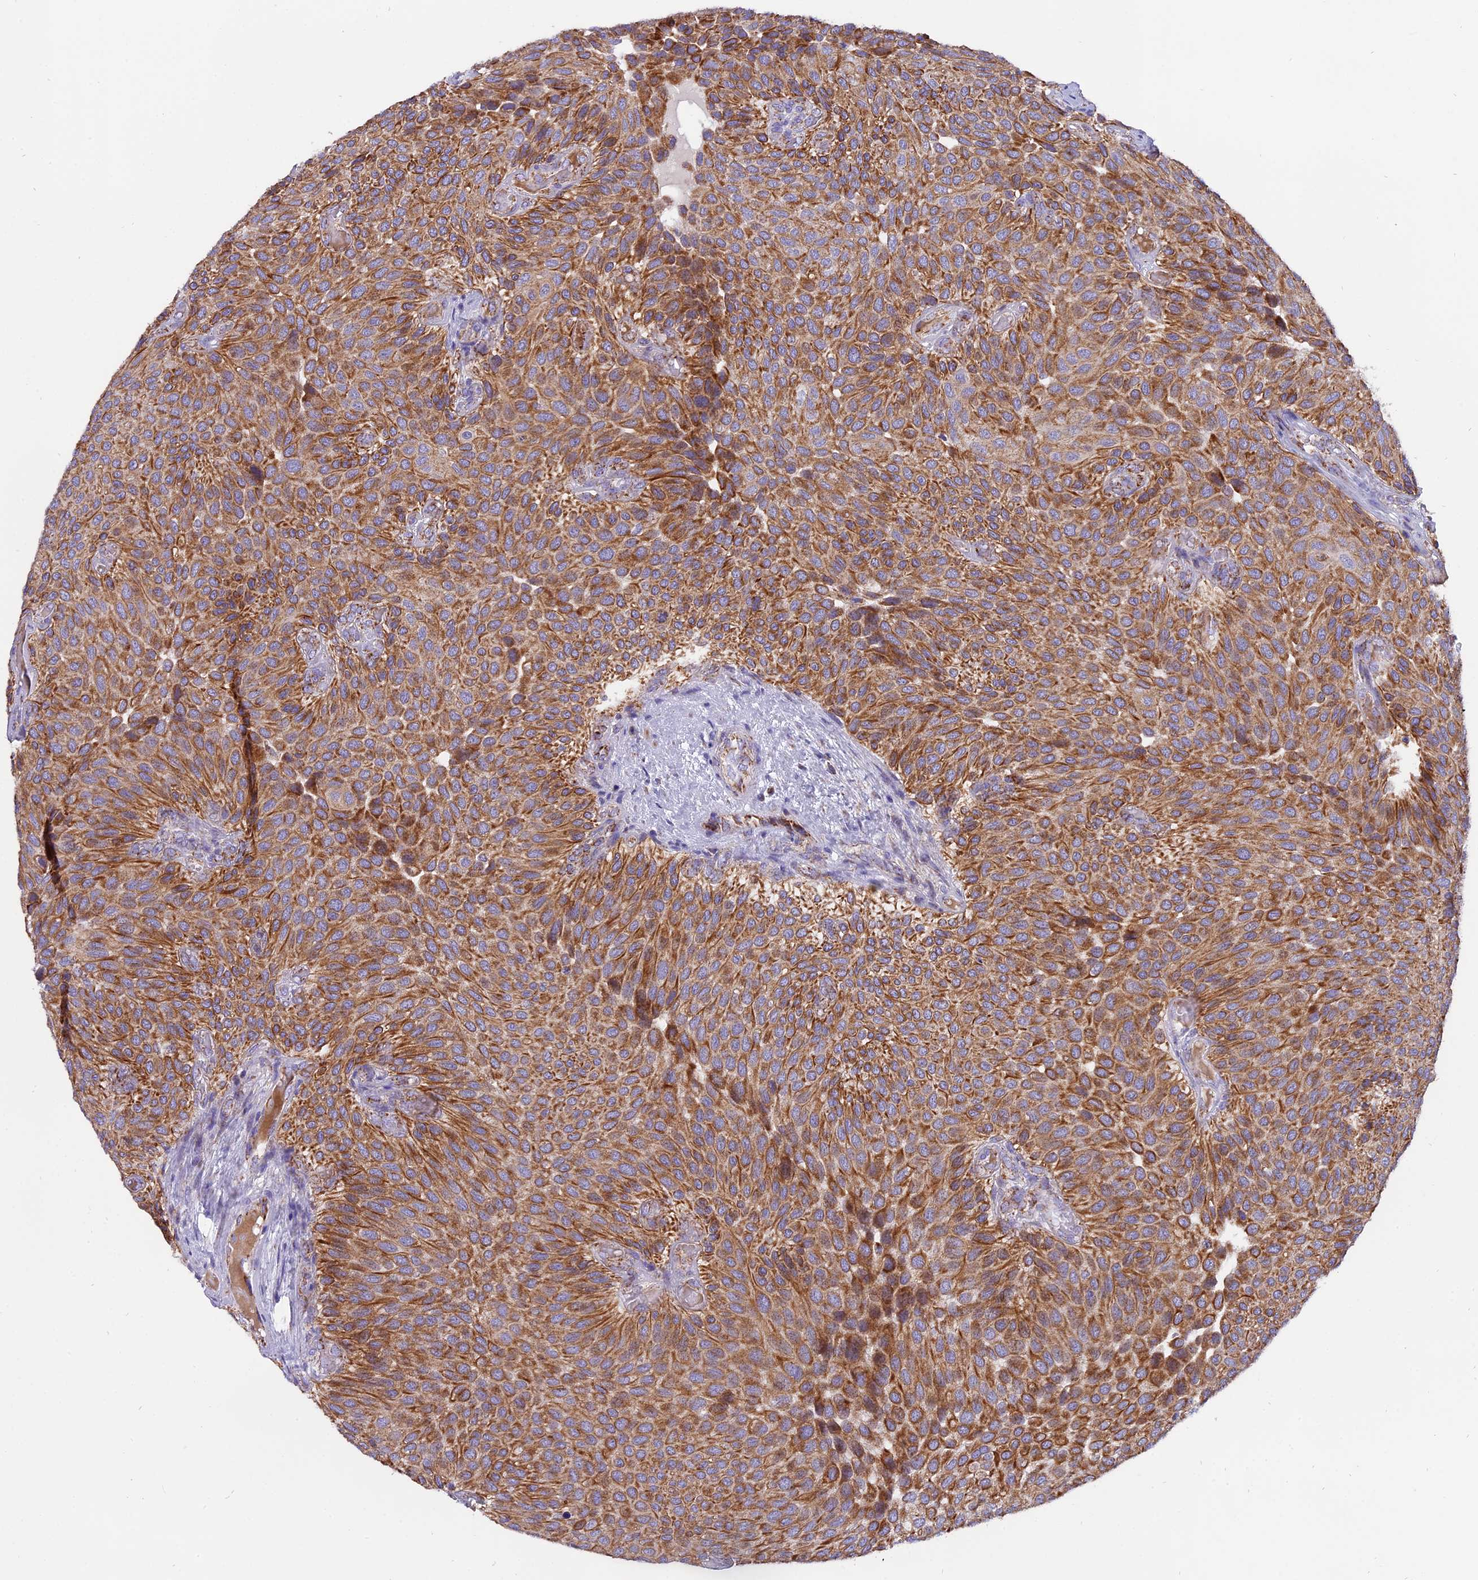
{"staining": {"intensity": "moderate", "quantity": ">75%", "location": "cytoplasmic/membranous"}, "tissue": "urothelial cancer", "cell_type": "Tumor cells", "image_type": "cancer", "snomed": [{"axis": "morphology", "description": "Urothelial carcinoma, Low grade"}, {"axis": "topography", "description": "Urinary bladder"}], "caption": "Moderate cytoplasmic/membranous staining is seen in approximately >75% of tumor cells in urothelial cancer.", "gene": "MRPS34", "patient": {"sex": "male", "age": 89}}